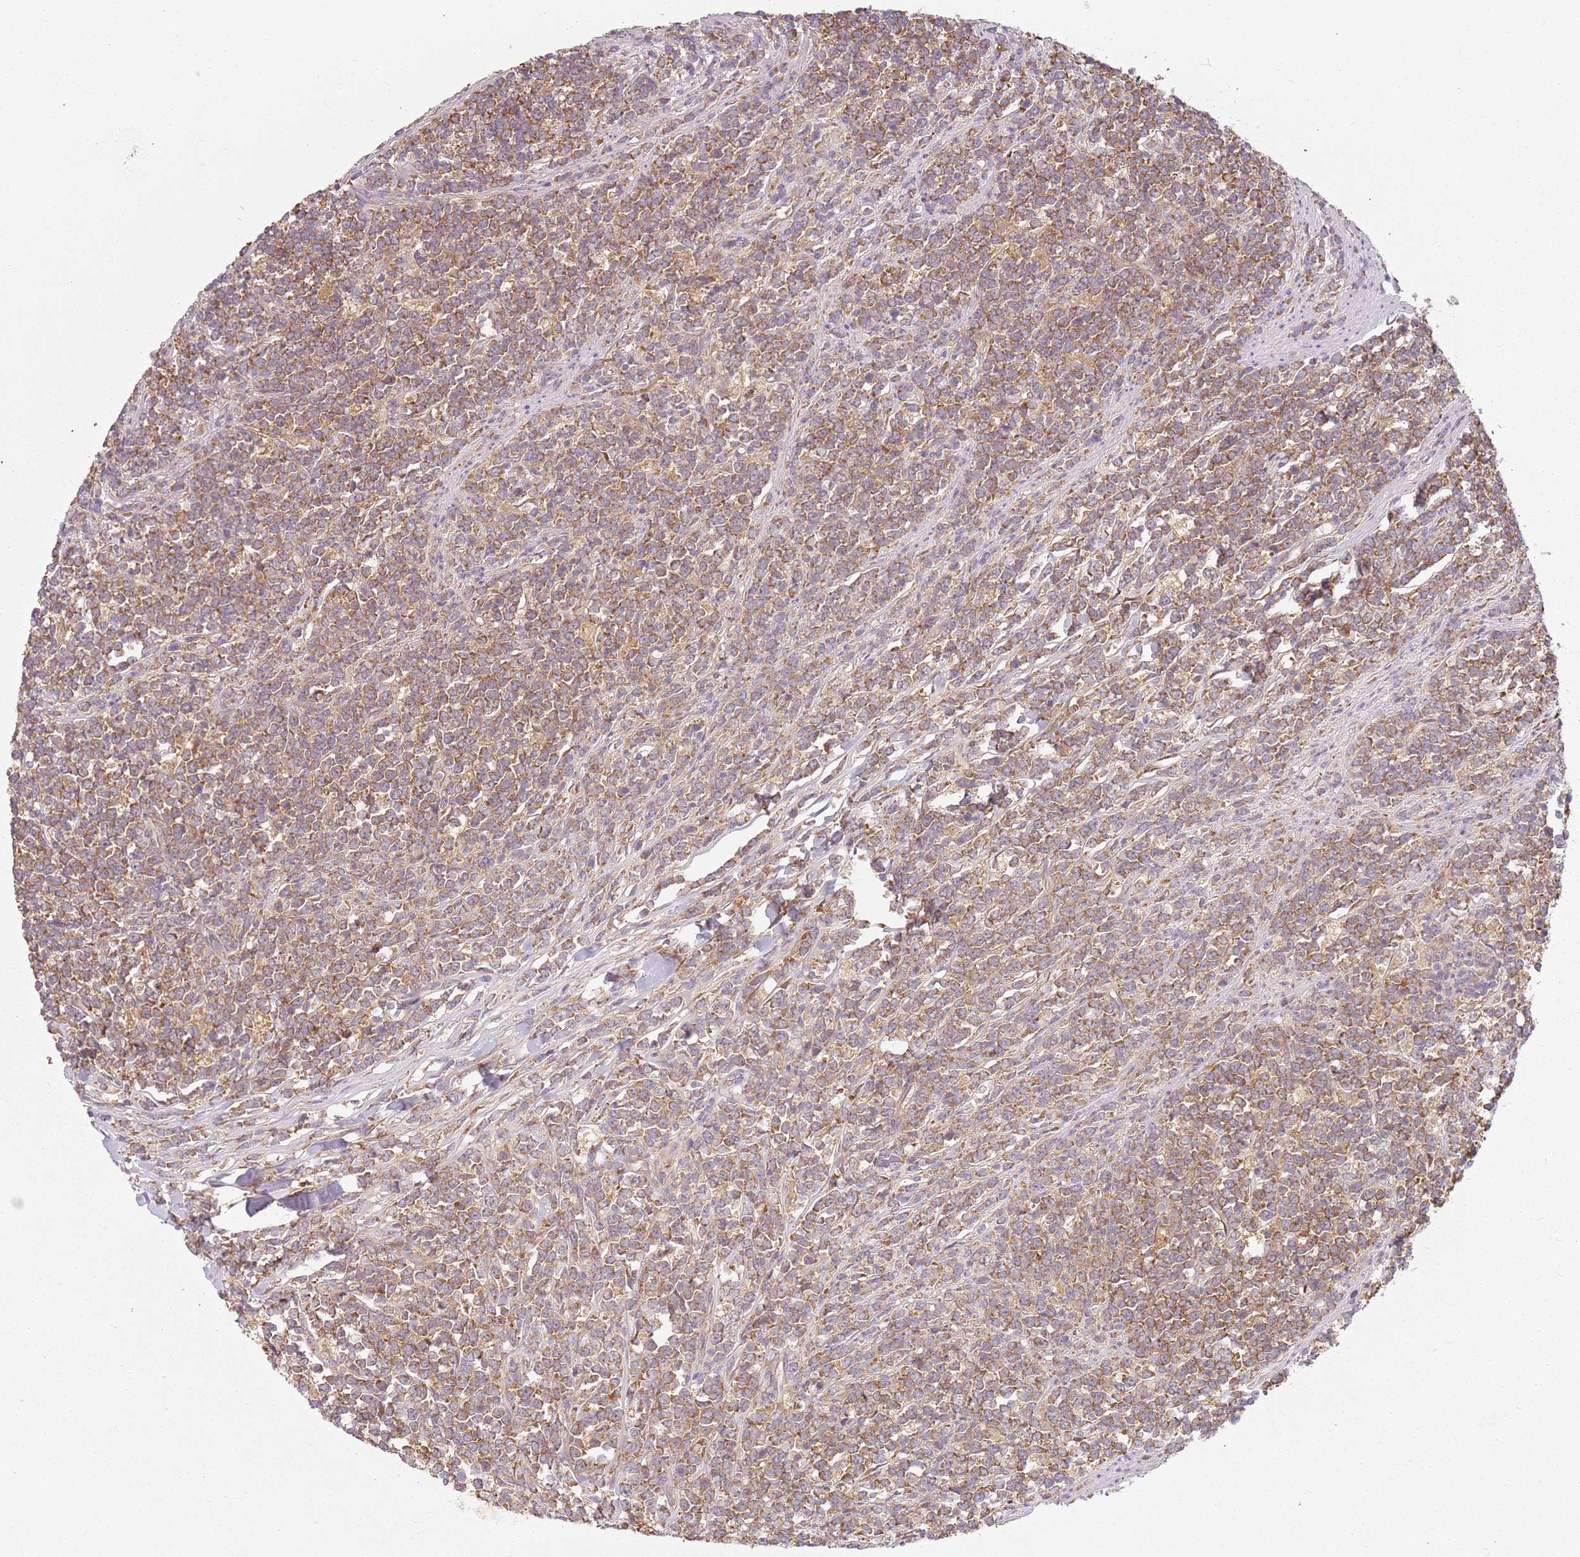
{"staining": {"intensity": "moderate", "quantity": ">75%", "location": "cytoplasmic/membranous"}, "tissue": "lymphoma", "cell_type": "Tumor cells", "image_type": "cancer", "snomed": [{"axis": "morphology", "description": "Malignant lymphoma, non-Hodgkin's type, High grade"}, {"axis": "topography", "description": "Small intestine"}, {"axis": "topography", "description": "Colon"}], "caption": "Malignant lymphoma, non-Hodgkin's type (high-grade) tissue demonstrates moderate cytoplasmic/membranous expression in approximately >75% of tumor cells", "gene": "RPS28", "patient": {"sex": "male", "age": 8}}